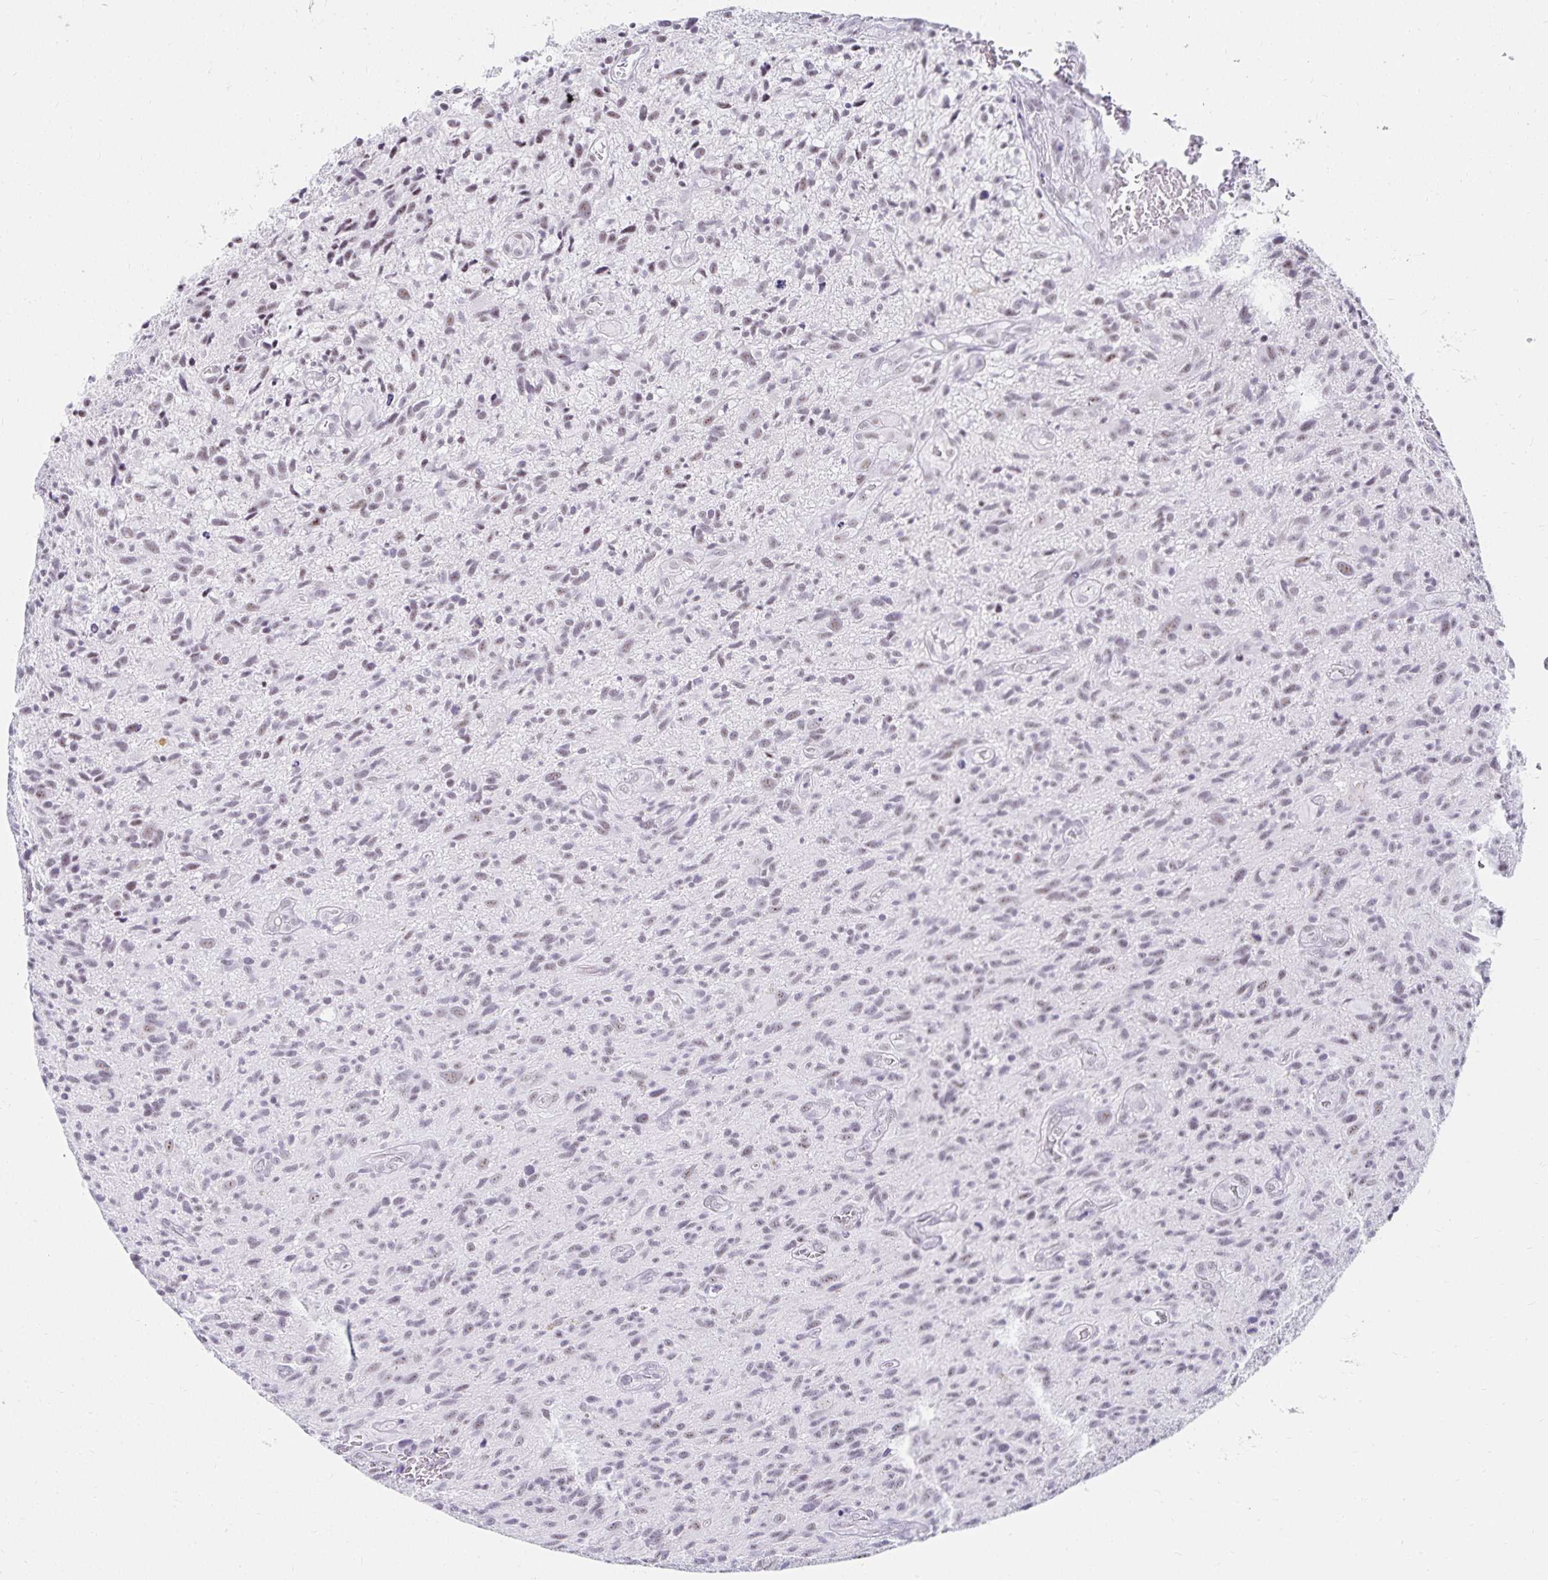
{"staining": {"intensity": "negative", "quantity": "none", "location": "none"}, "tissue": "glioma", "cell_type": "Tumor cells", "image_type": "cancer", "snomed": [{"axis": "morphology", "description": "Glioma, malignant, High grade"}, {"axis": "topography", "description": "Brain"}], "caption": "This is an immunohistochemistry (IHC) histopathology image of glioma. There is no expression in tumor cells.", "gene": "C20orf85", "patient": {"sex": "male", "age": 75}}